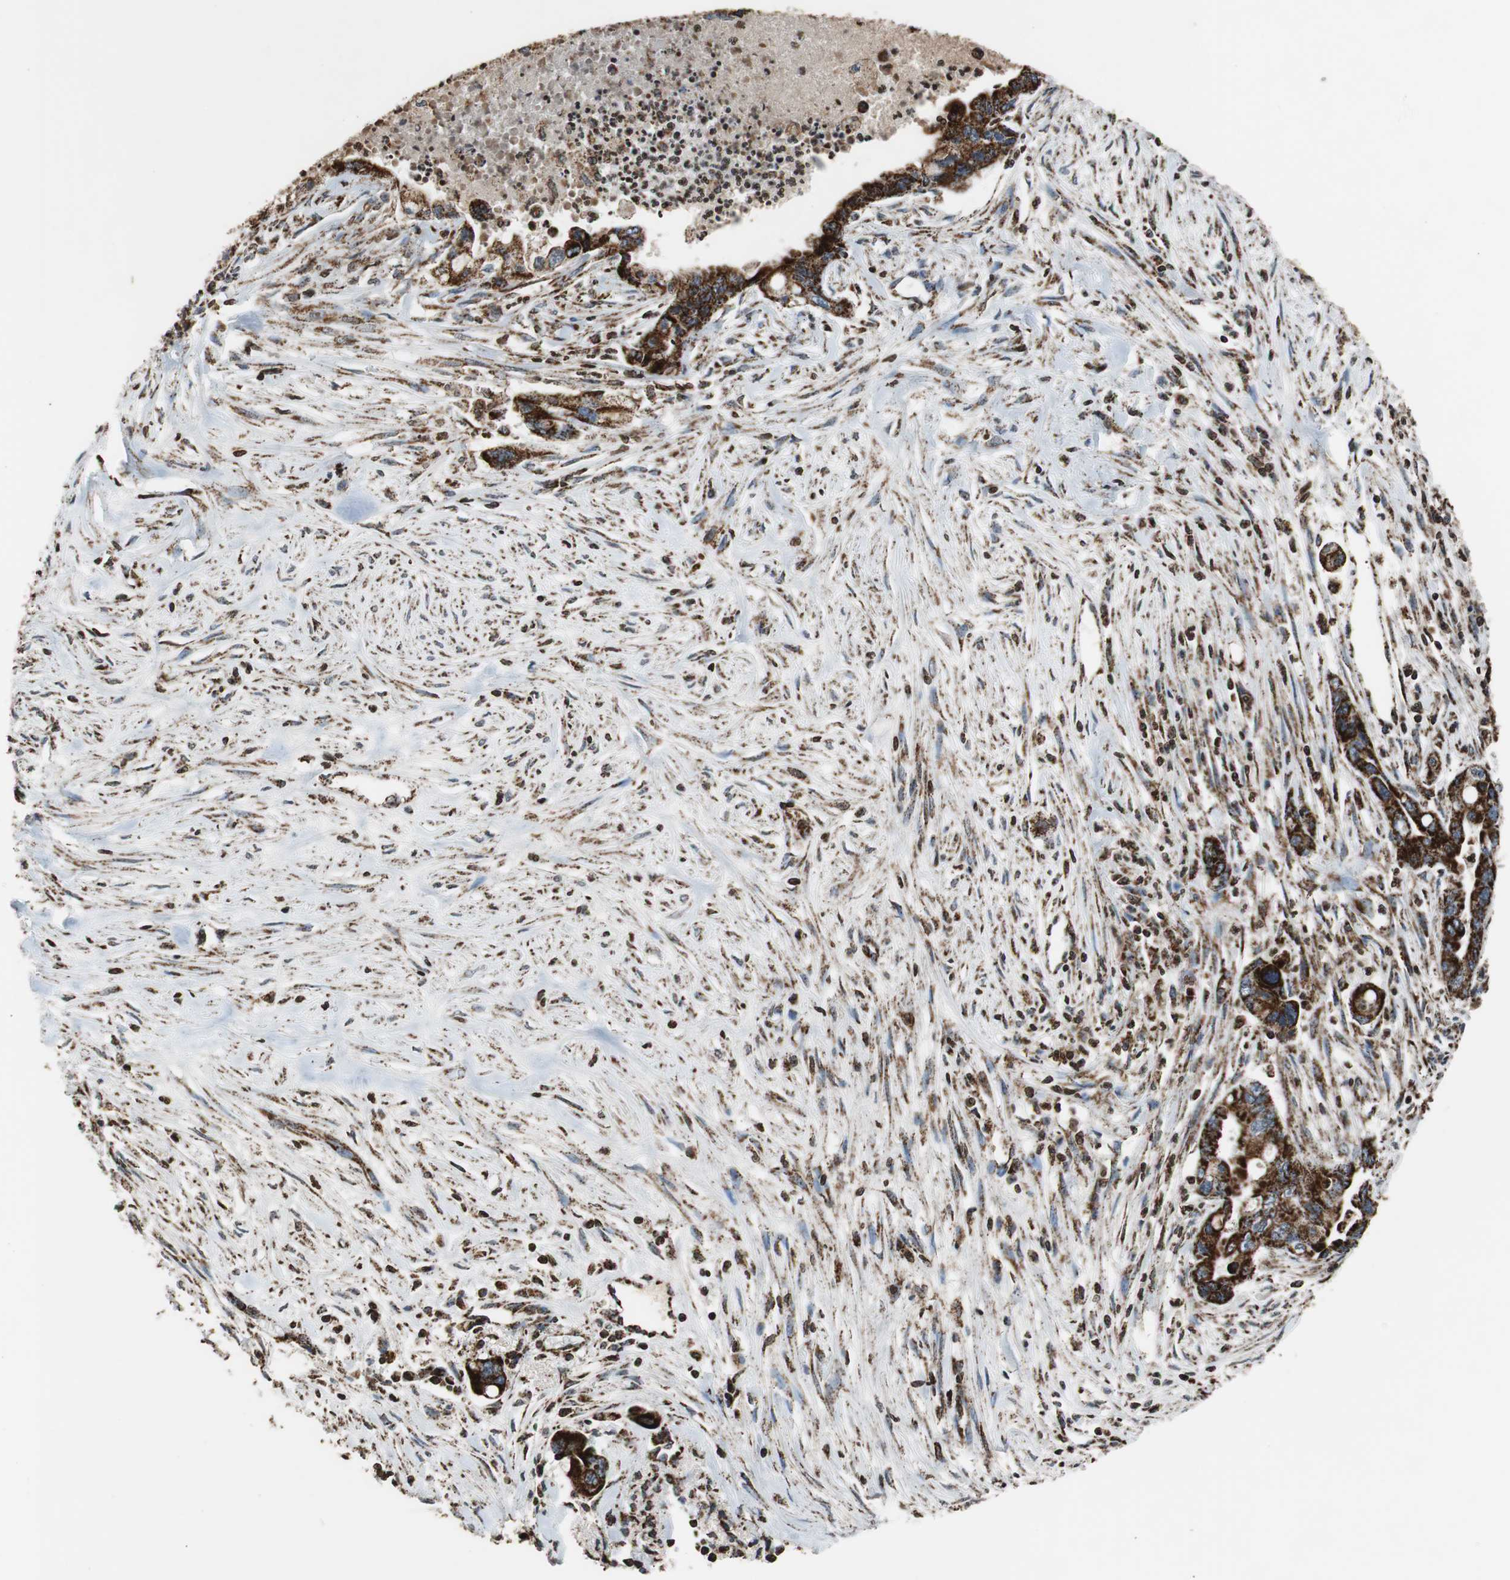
{"staining": {"intensity": "strong", "quantity": ">75%", "location": "cytoplasmic/membranous"}, "tissue": "pancreatic cancer", "cell_type": "Tumor cells", "image_type": "cancer", "snomed": [{"axis": "morphology", "description": "Adenocarcinoma, NOS"}, {"axis": "topography", "description": "Pancreas"}], "caption": "Immunohistochemical staining of pancreatic cancer (adenocarcinoma) demonstrates high levels of strong cytoplasmic/membranous expression in about >75% of tumor cells.", "gene": "HSPA9", "patient": {"sex": "male", "age": 70}}